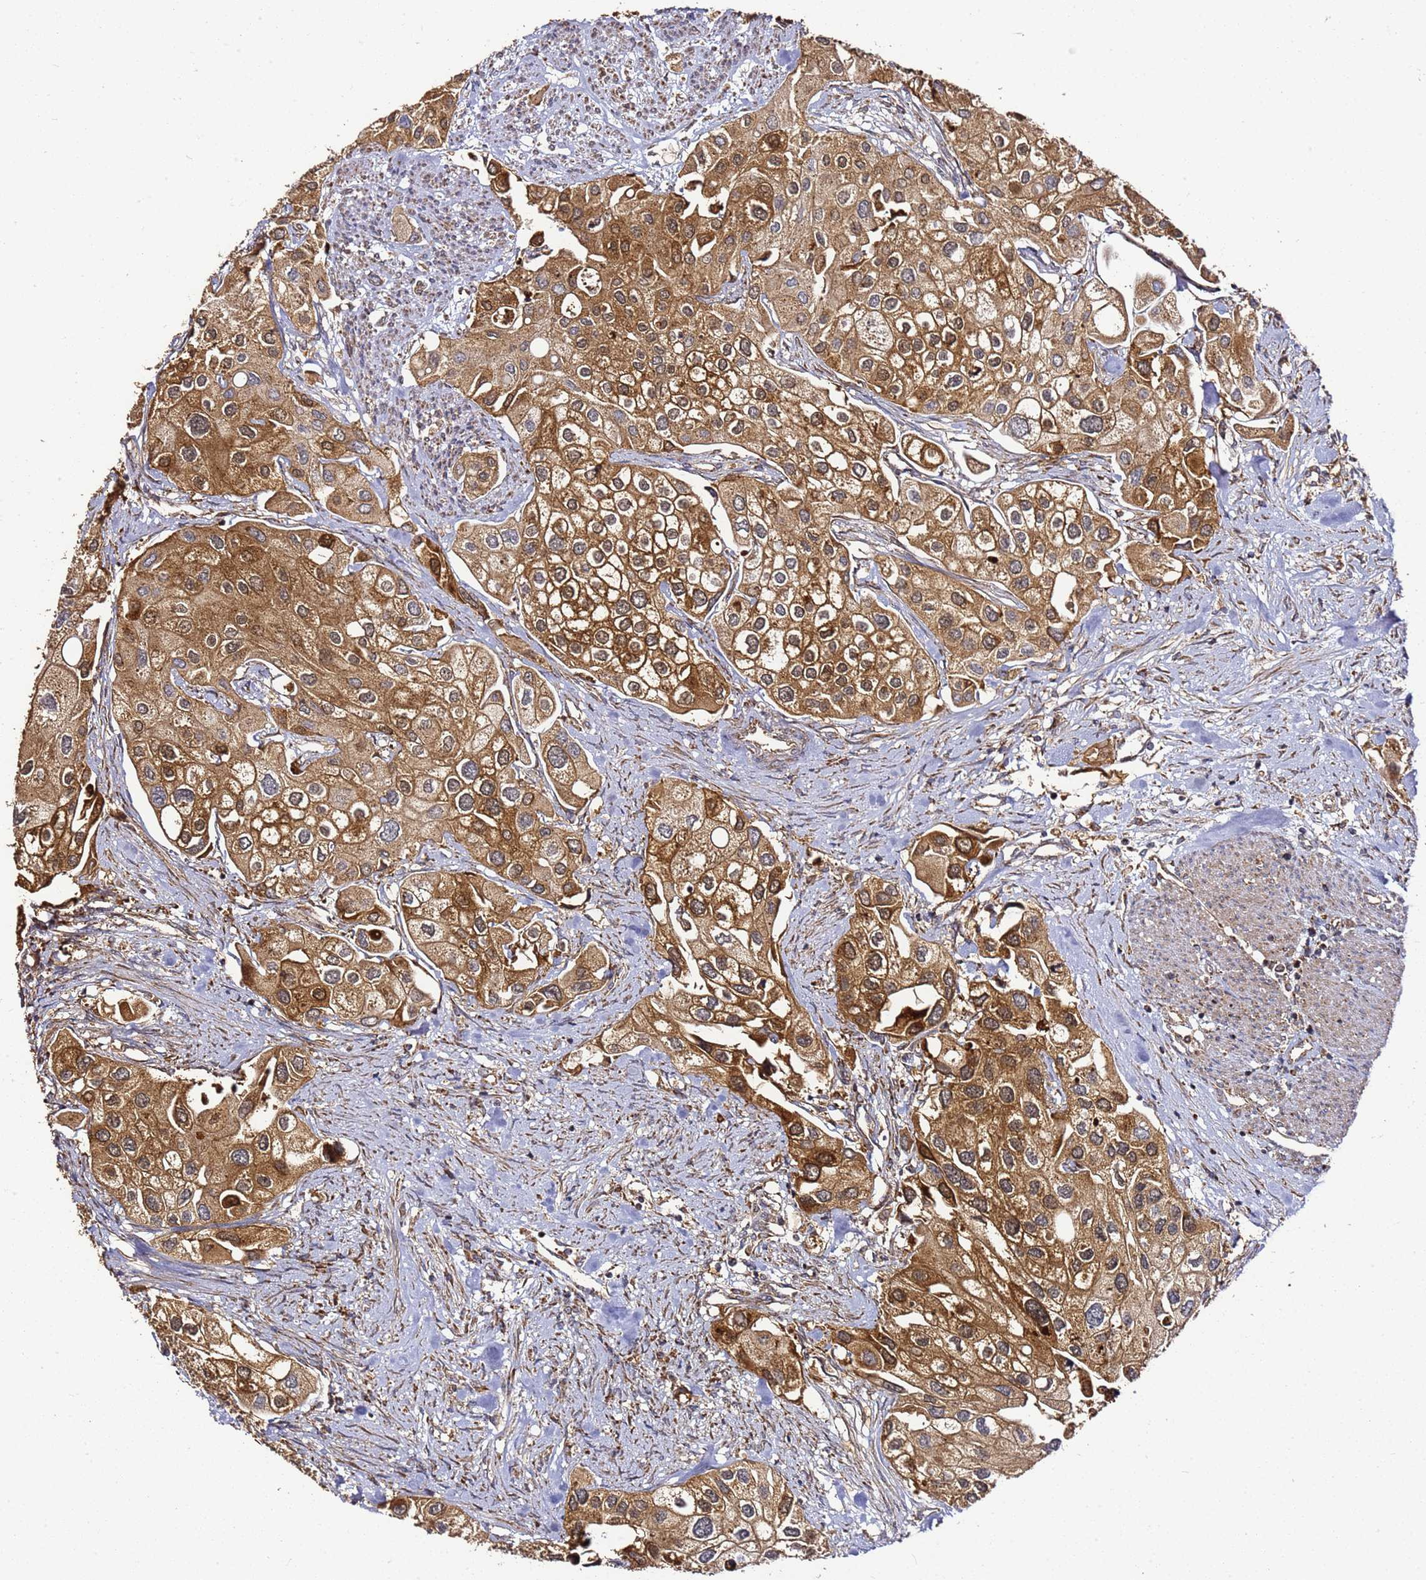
{"staining": {"intensity": "strong", "quantity": ">75%", "location": "cytoplasmic/membranous"}, "tissue": "urothelial cancer", "cell_type": "Tumor cells", "image_type": "cancer", "snomed": [{"axis": "morphology", "description": "Urothelial carcinoma, High grade"}, {"axis": "topography", "description": "Urinary bladder"}], "caption": "High-magnification brightfield microscopy of urothelial carcinoma (high-grade) stained with DAB (3,3'-diaminobenzidine) (brown) and counterstained with hematoxylin (blue). tumor cells exhibit strong cytoplasmic/membranous expression is present in approximately>75% of cells. The staining is performed using DAB brown chromogen to label protein expression. The nuclei are counter-stained blue using hematoxylin.", "gene": "TM2D2", "patient": {"sex": "male", "age": 64}}